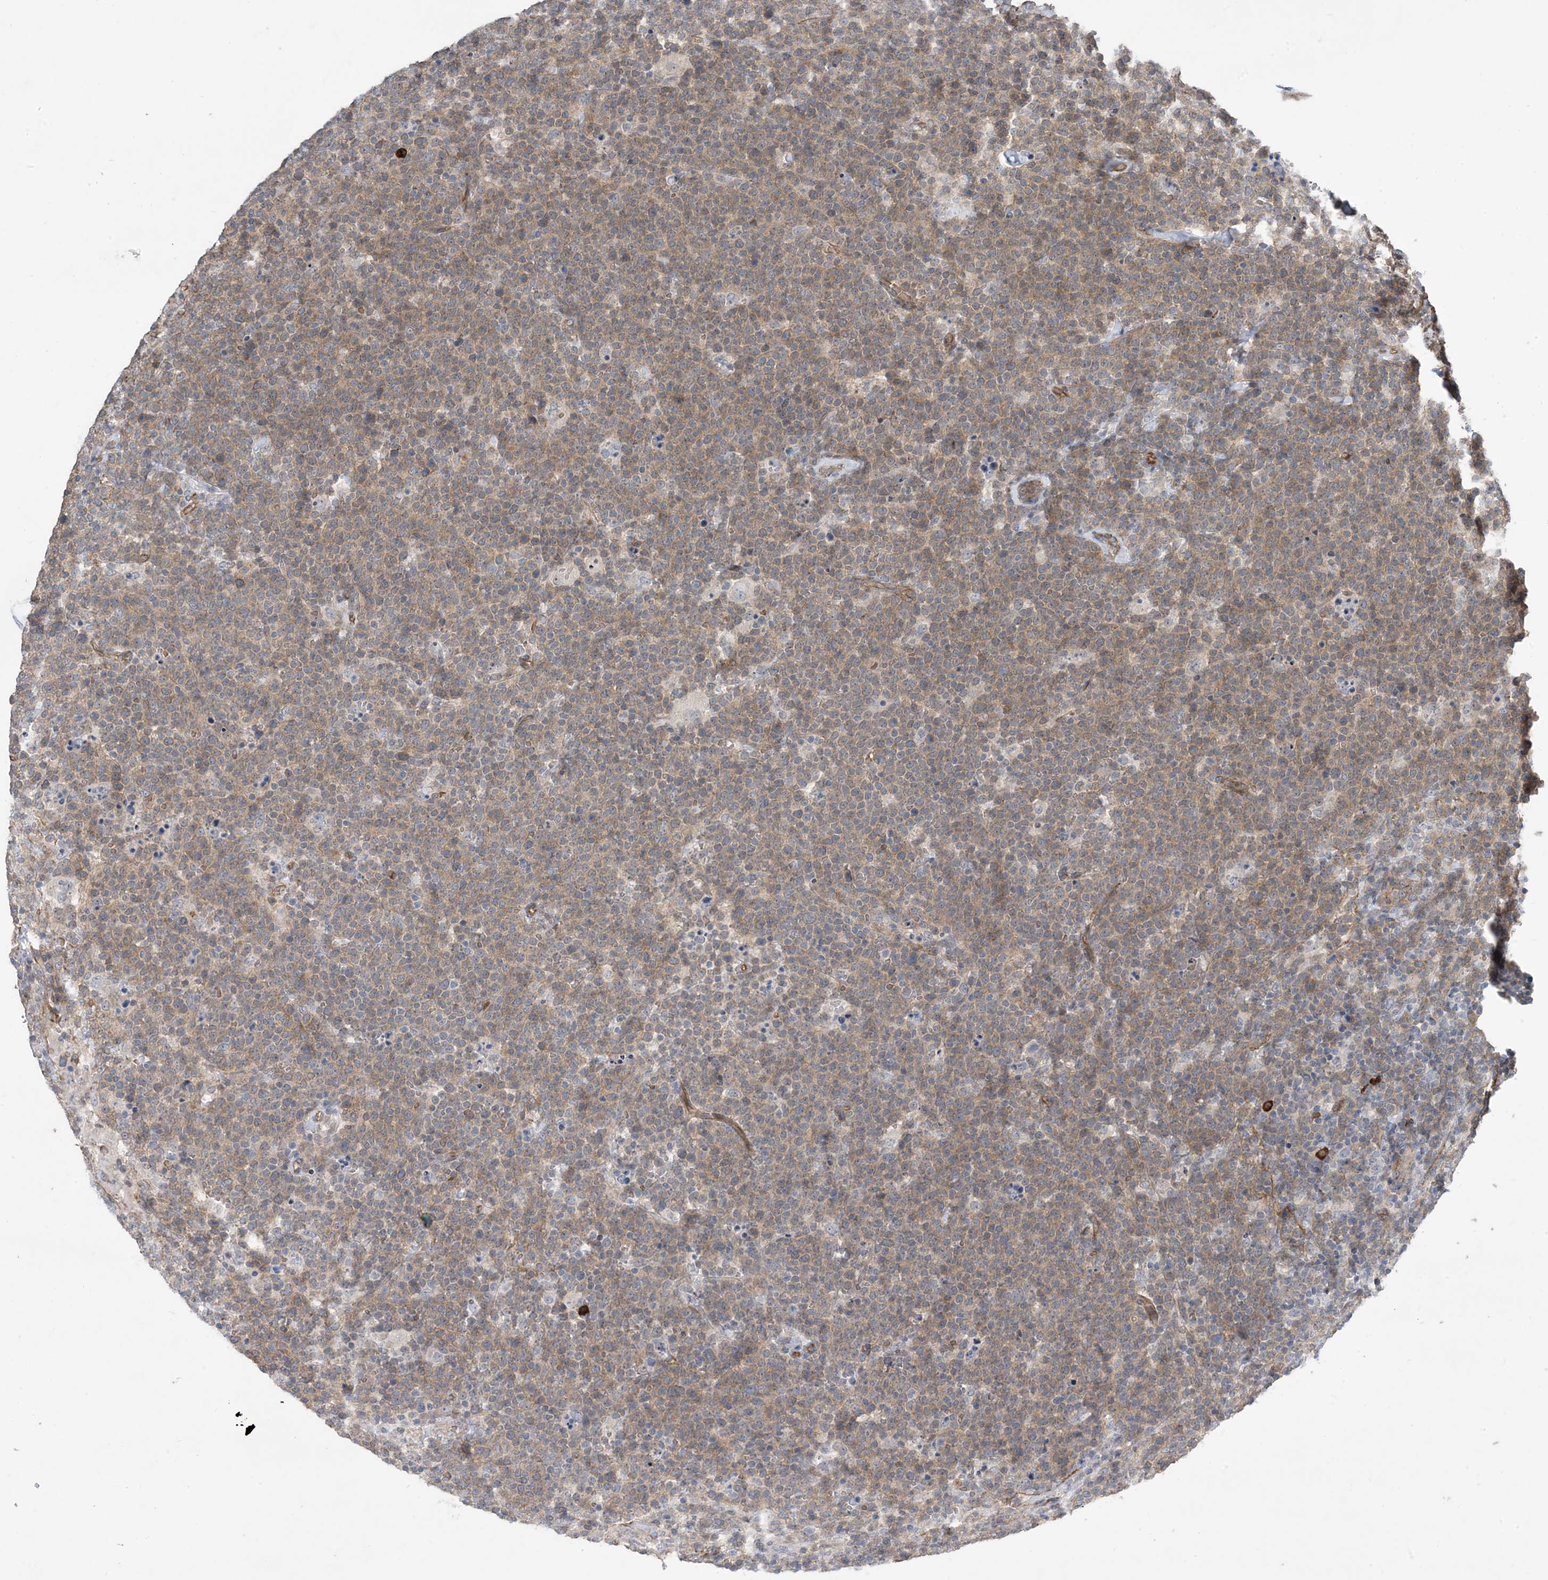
{"staining": {"intensity": "moderate", "quantity": ">75%", "location": "cytoplasmic/membranous"}, "tissue": "lymphoma", "cell_type": "Tumor cells", "image_type": "cancer", "snomed": [{"axis": "morphology", "description": "Malignant lymphoma, non-Hodgkin's type, High grade"}, {"axis": "topography", "description": "Lymph node"}], "caption": "Human lymphoma stained with a protein marker reveals moderate staining in tumor cells.", "gene": "AOC1", "patient": {"sex": "male", "age": 61}}